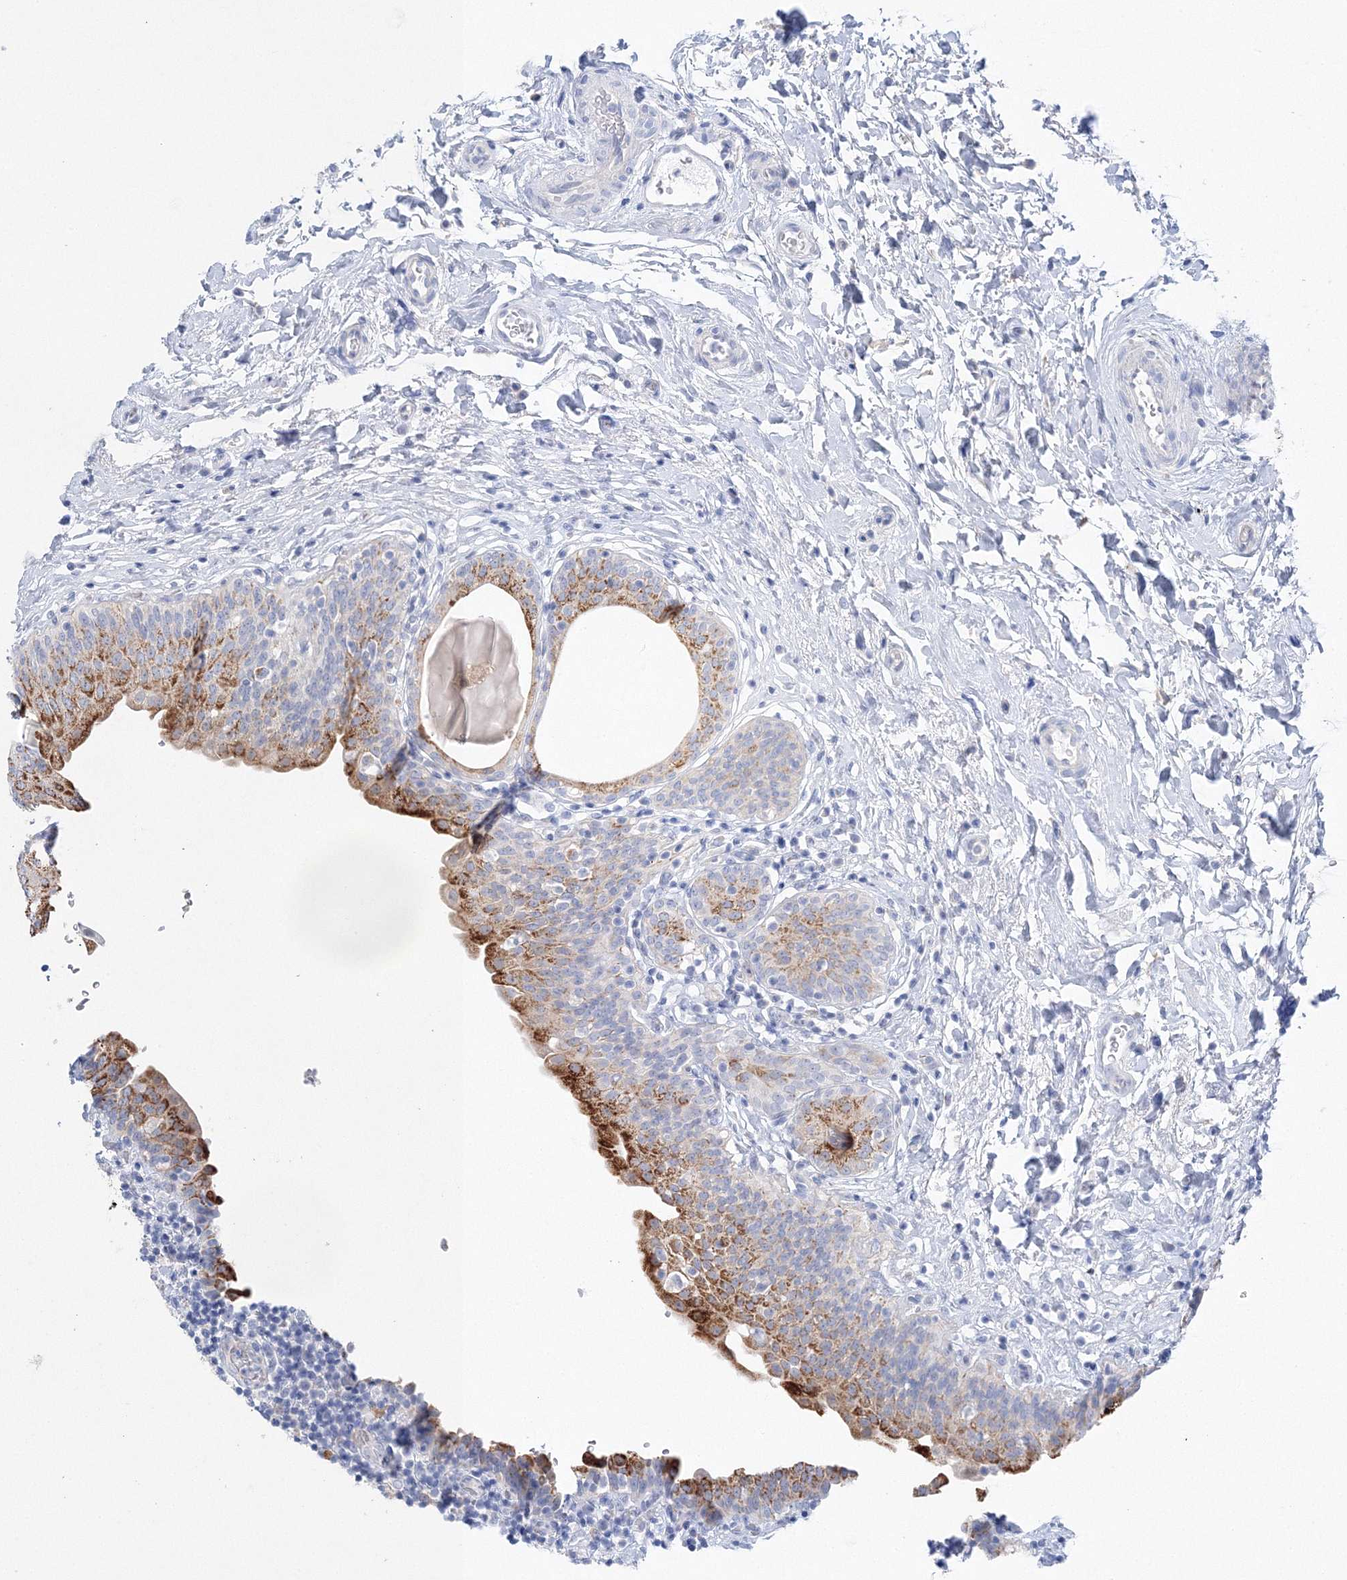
{"staining": {"intensity": "strong", "quantity": "25%-75%", "location": "cytoplasmic/membranous"}, "tissue": "urinary bladder", "cell_type": "Urothelial cells", "image_type": "normal", "snomed": [{"axis": "morphology", "description": "Normal tissue, NOS"}, {"axis": "topography", "description": "Urinary bladder"}], "caption": "Immunohistochemical staining of benign urinary bladder displays strong cytoplasmic/membranous protein positivity in approximately 25%-75% of urothelial cells.", "gene": "HMGCS1", "patient": {"sex": "male", "age": 83}}